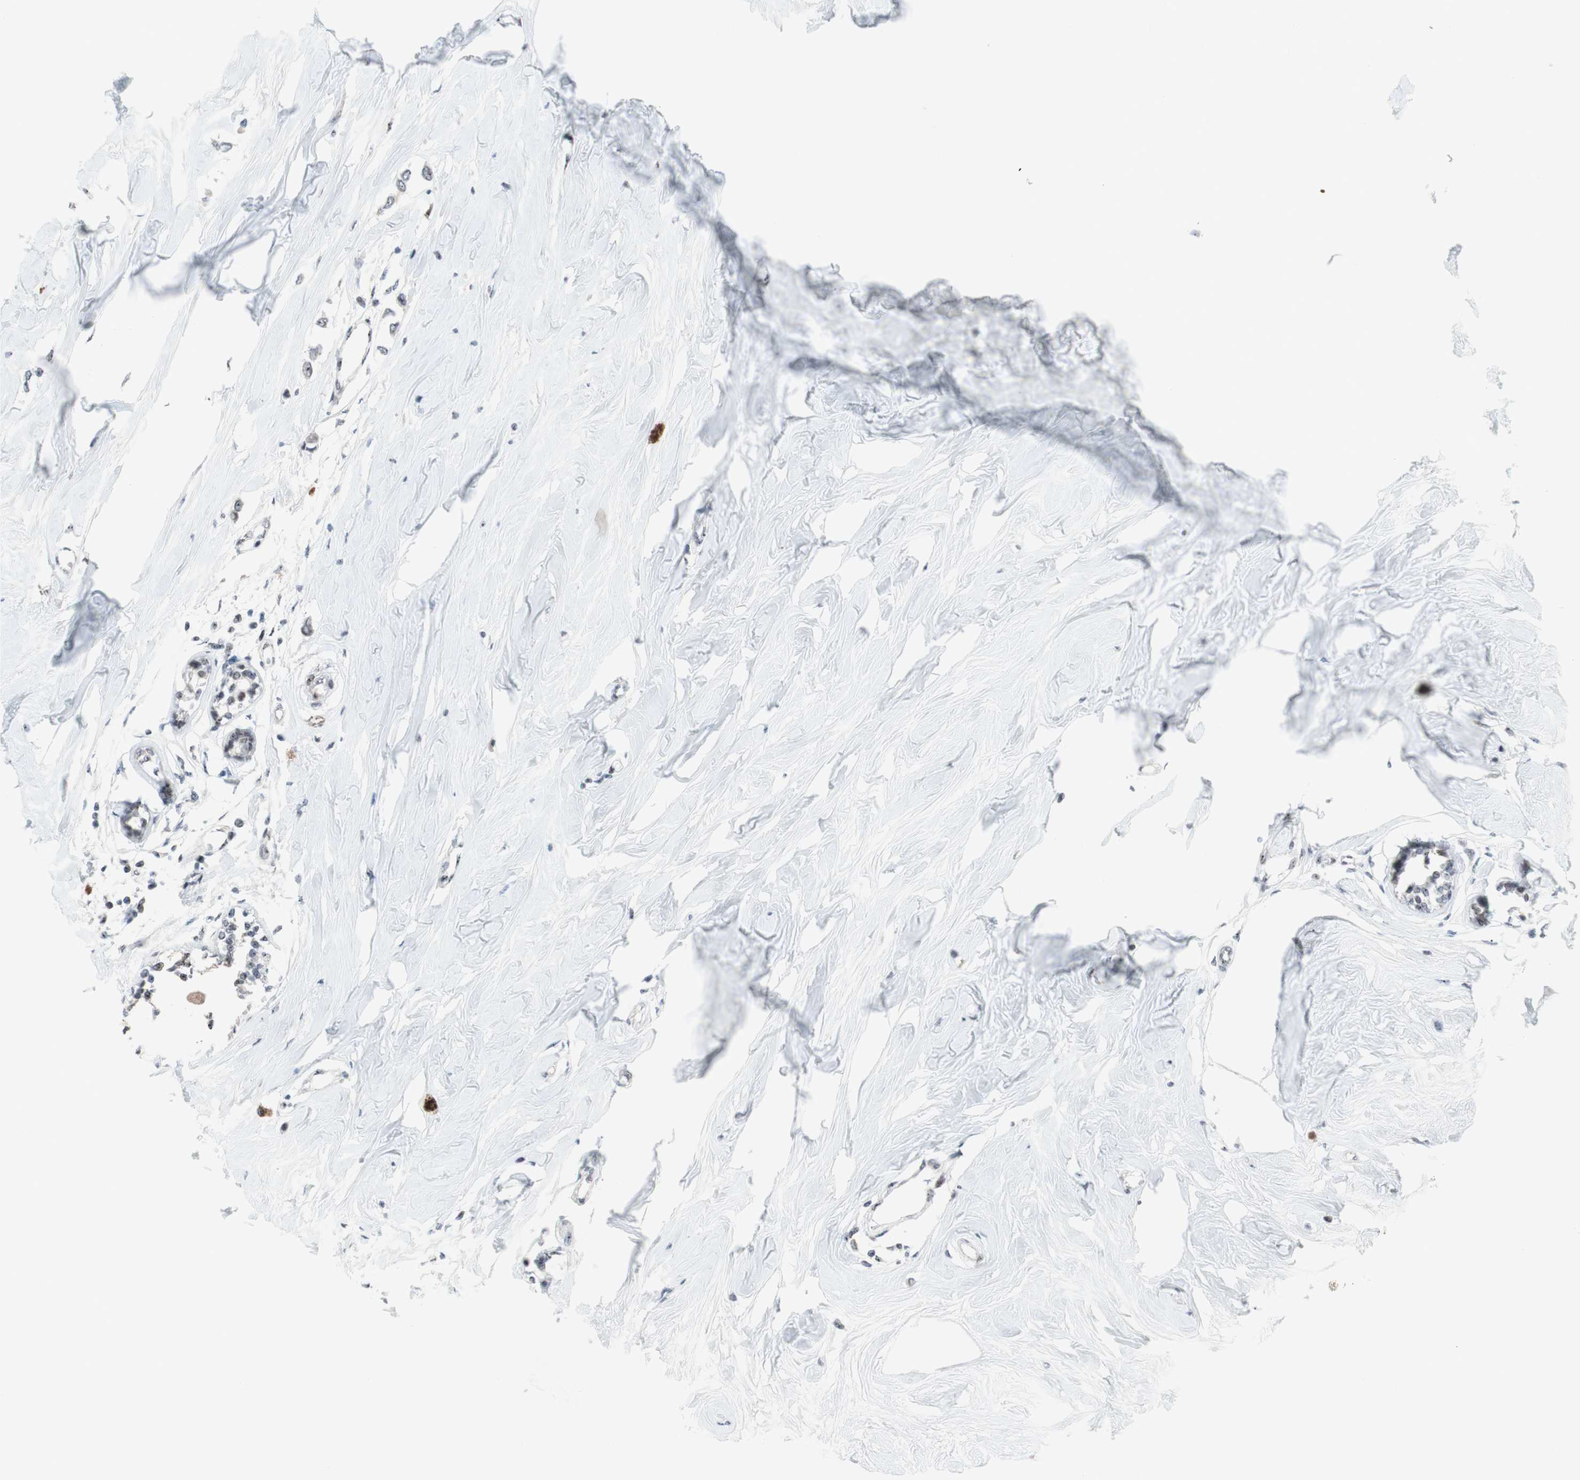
{"staining": {"intensity": "negative", "quantity": "none", "location": "none"}, "tissue": "breast cancer", "cell_type": "Tumor cells", "image_type": "cancer", "snomed": [{"axis": "morphology", "description": "Lobular carcinoma"}, {"axis": "topography", "description": "Breast"}], "caption": "Protein analysis of breast cancer (lobular carcinoma) shows no significant expression in tumor cells.", "gene": "POLR1A", "patient": {"sex": "female", "age": 51}}